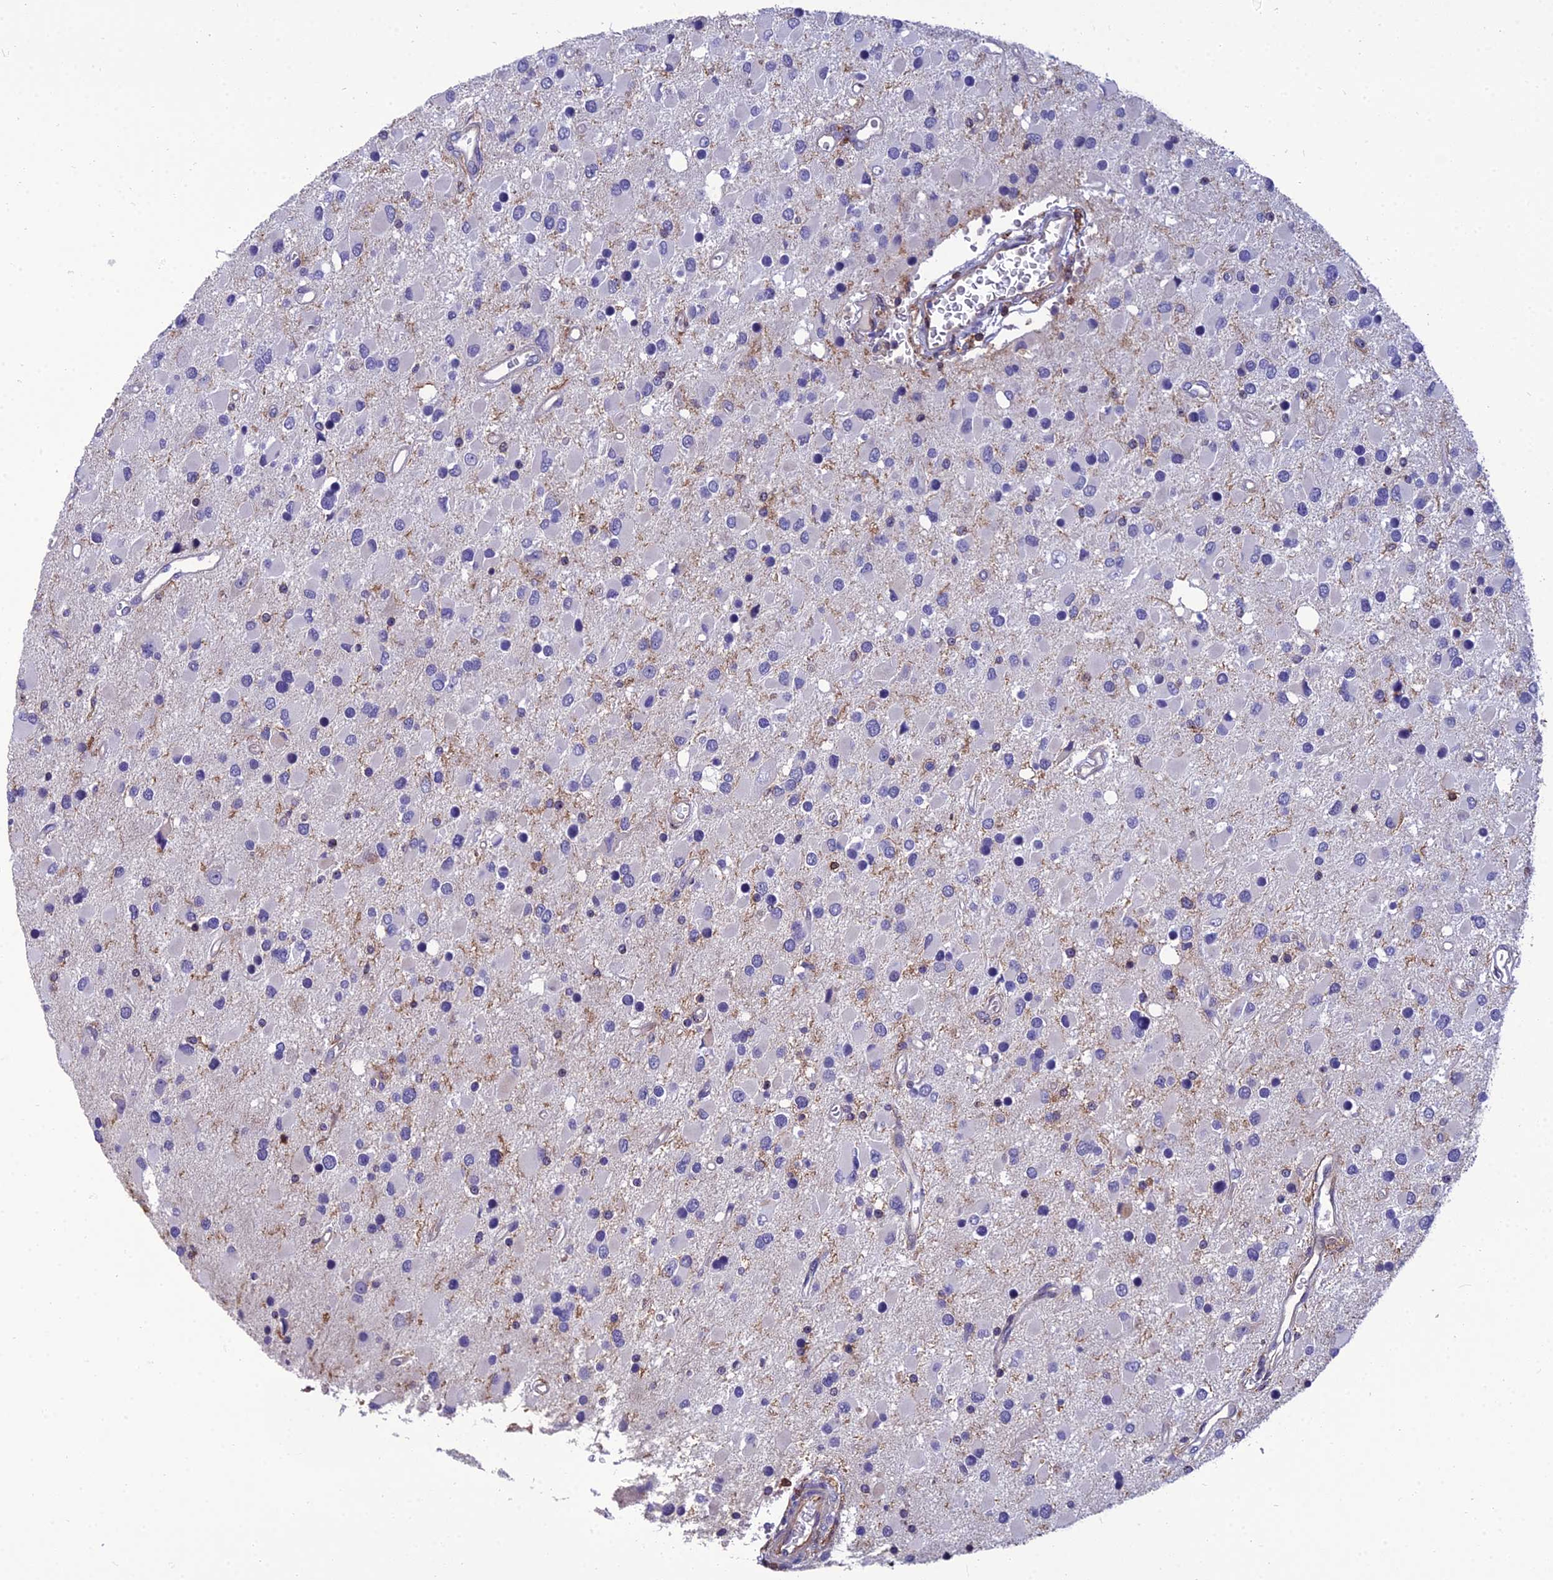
{"staining": {"intensity": "negative", "quantity": "none", "location": "none"}, "tissue": "glioma", "cell_type": "Tumor cells", "image_type": "cancer", "snomed": [{"axis": "morphology", "description": "Glioma, malignant, High grade"}, {"axis": "topography", "description": "Brain"}], "caption": "High magnification brightfield microscopy of malignant high-grade glioma stained with DAB (brown) and counterstained with hematoxylin (blue): tumor cells show no significant positivity.", "gene": "PPP1R18", "patient": {"sex": "male", "age": 53}}